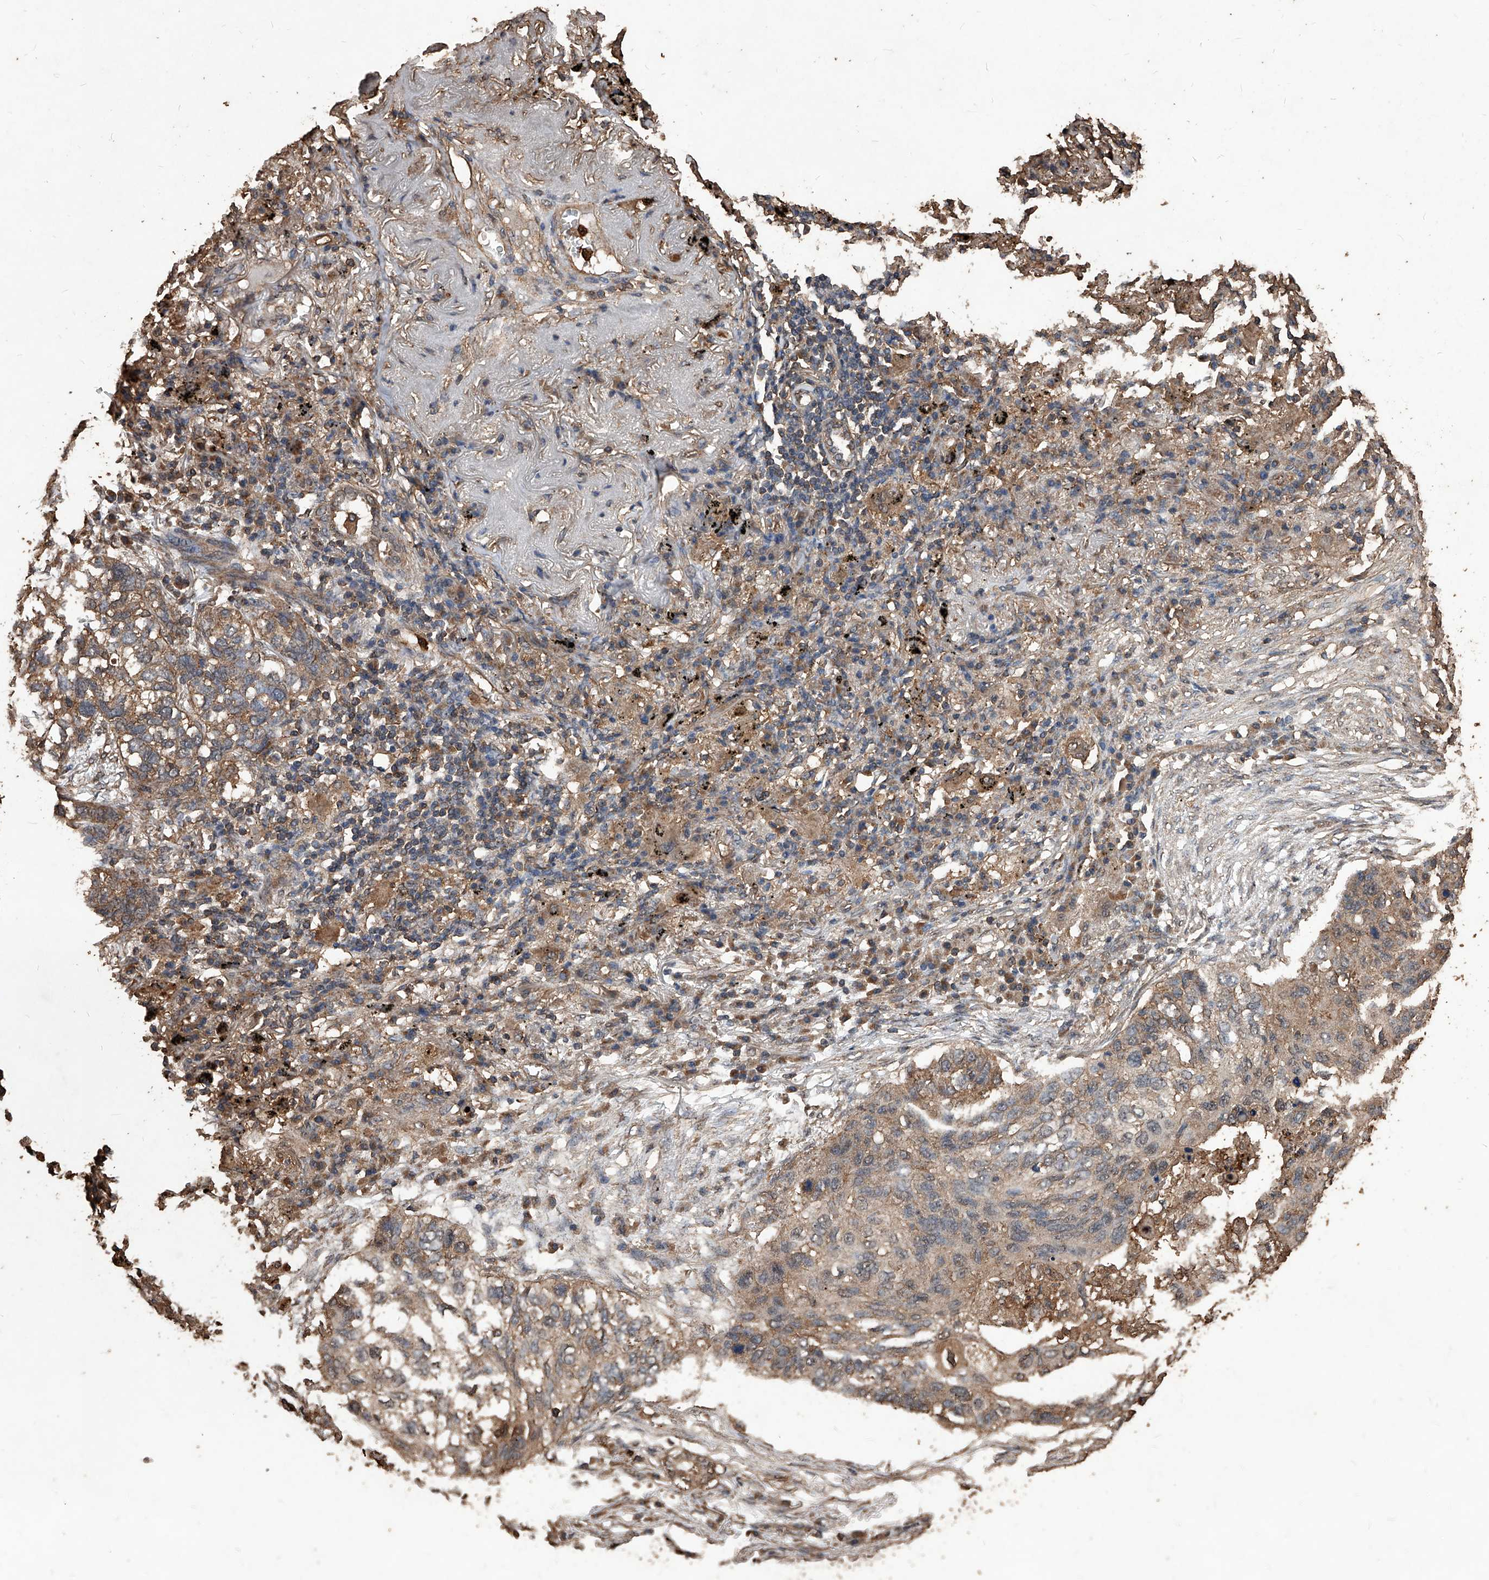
{"staining": {"intensity": "weak", "quantity": ">75%", "location": "cytoplasmic/membranous"}, "tissue": "lung cancer", "cell_type": "Tumor cells", "image_type": "cancer", "snomed": [{"axis": "morphology", "description": "Squamous cell carcinoma, NOS"}, {"axis": "topography", "description": "Lung"}], "caption": "Immunohistochemistry (IHC) (DAB (3,3'-diaminobenzidine)) staining of human lung cancer displays weak cytoplasmic/membranous protein staining in approximately >75% of tumor cells. The staining was performed using DAB (3,3'-diaminobenzidine) to visualize the protein expression in brown, while the nuclei were stained in blue with hematoxylin (Magnification: 20x).", "gene": "UCP2", "patient": {"sex": "female", "age": 63}}